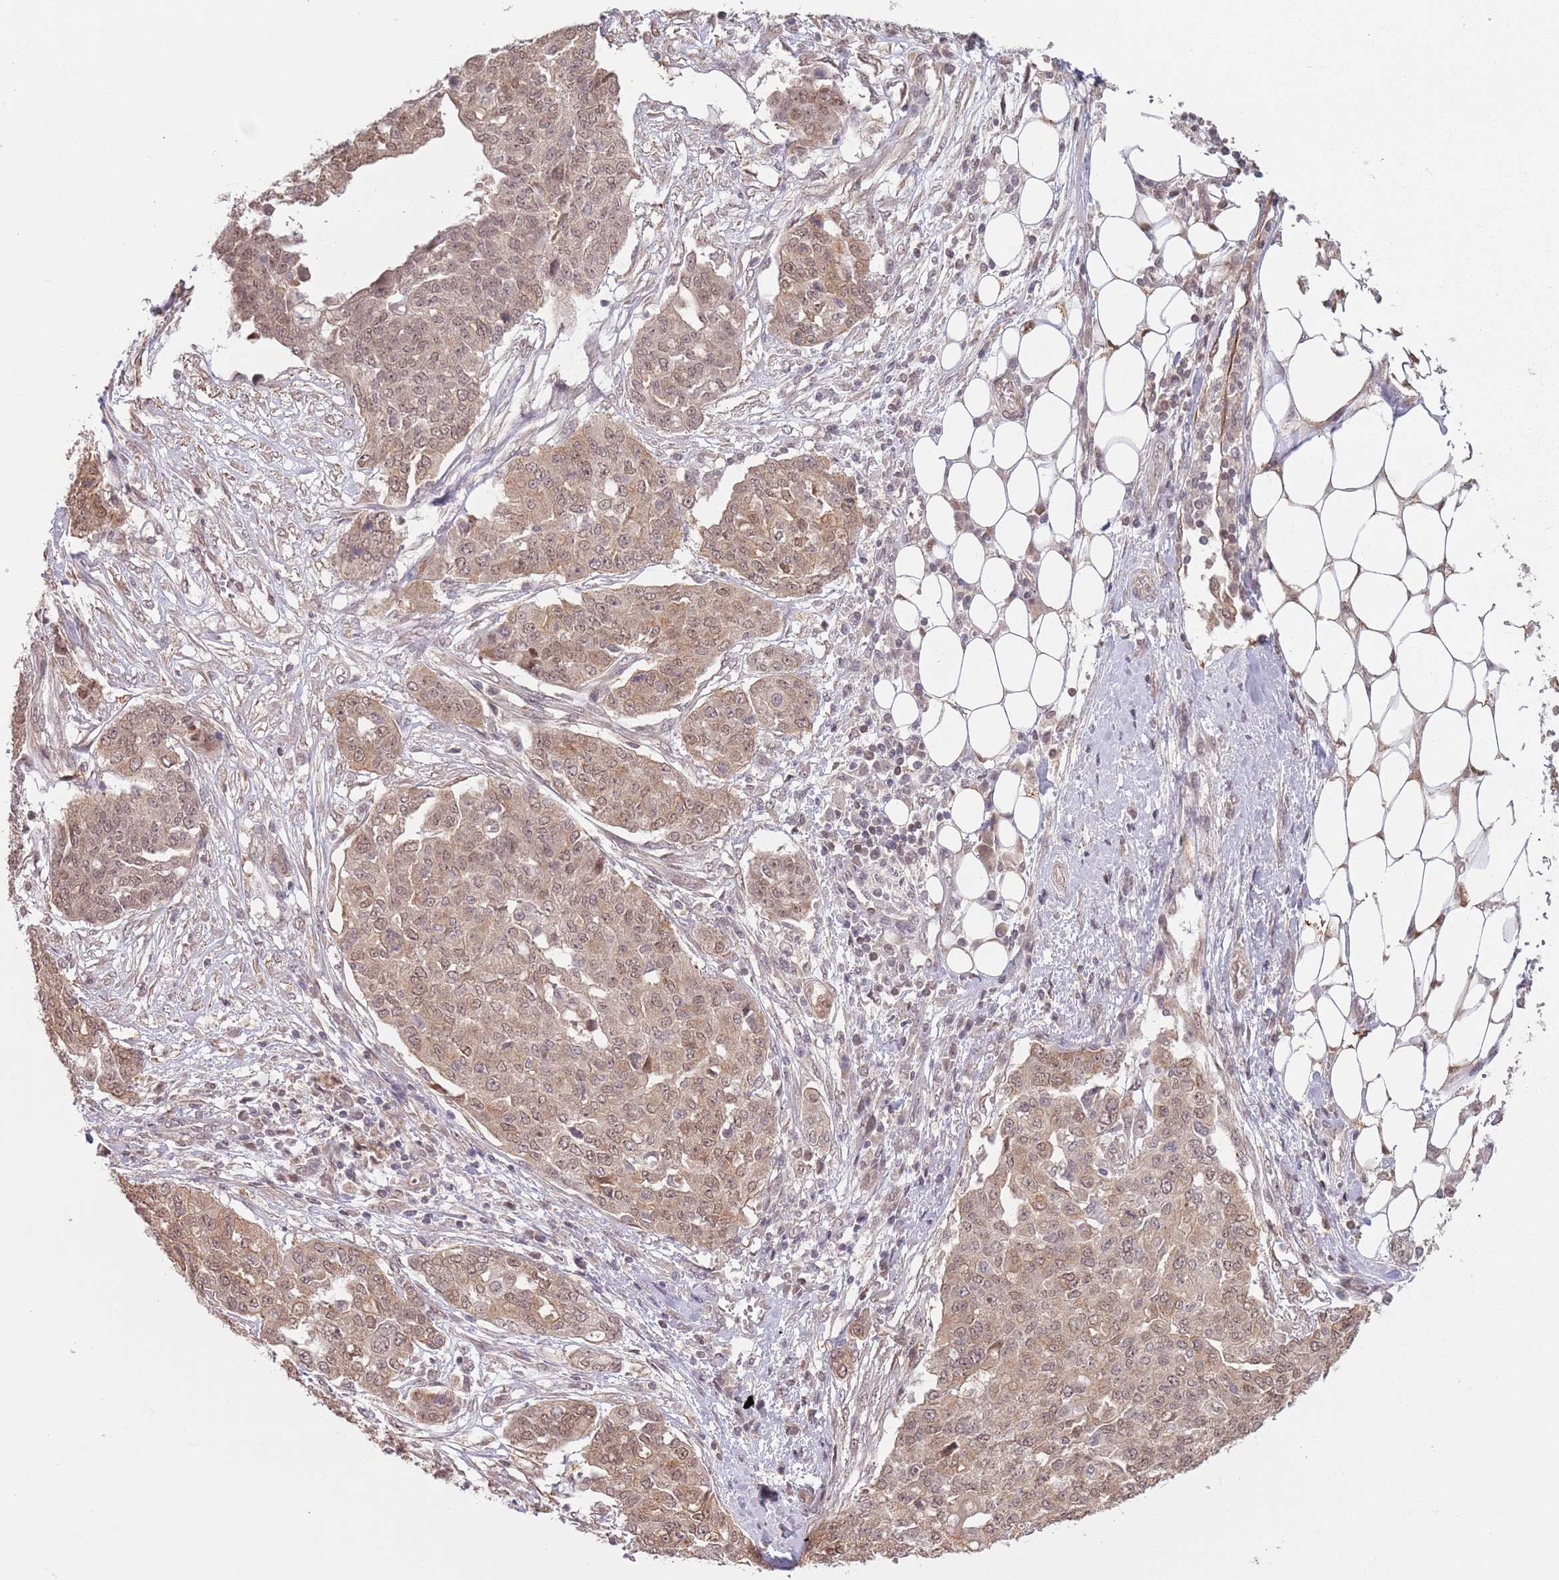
{"staining": {"intensity": "moderate", "quantity": ">75%", "location": "cytoplasmic/membranous,nuclear"}, "tissue": "ovarian cancer", "cell_type": "Tumor cells", "image_type": "cancer", "snomed": [{"axis": "morphology", "description": "Cystadenocarcinoma, serous, NOS"}, {"axis": "topography", "description": "Soft tissue"}, {"axis": "topography", "description": "Ovary"}], "caption": "IHC histopathology image of human ovarian cancer (serous cystadenocarcinoma) stained for a protein (brown), which reveals medium levels of moderate cytoplasmic/membranous and nuclear expression in approximately >75% of tumor cells.", "gene": "CCDC154", "patient": {"sex": "female", "age": 57}}